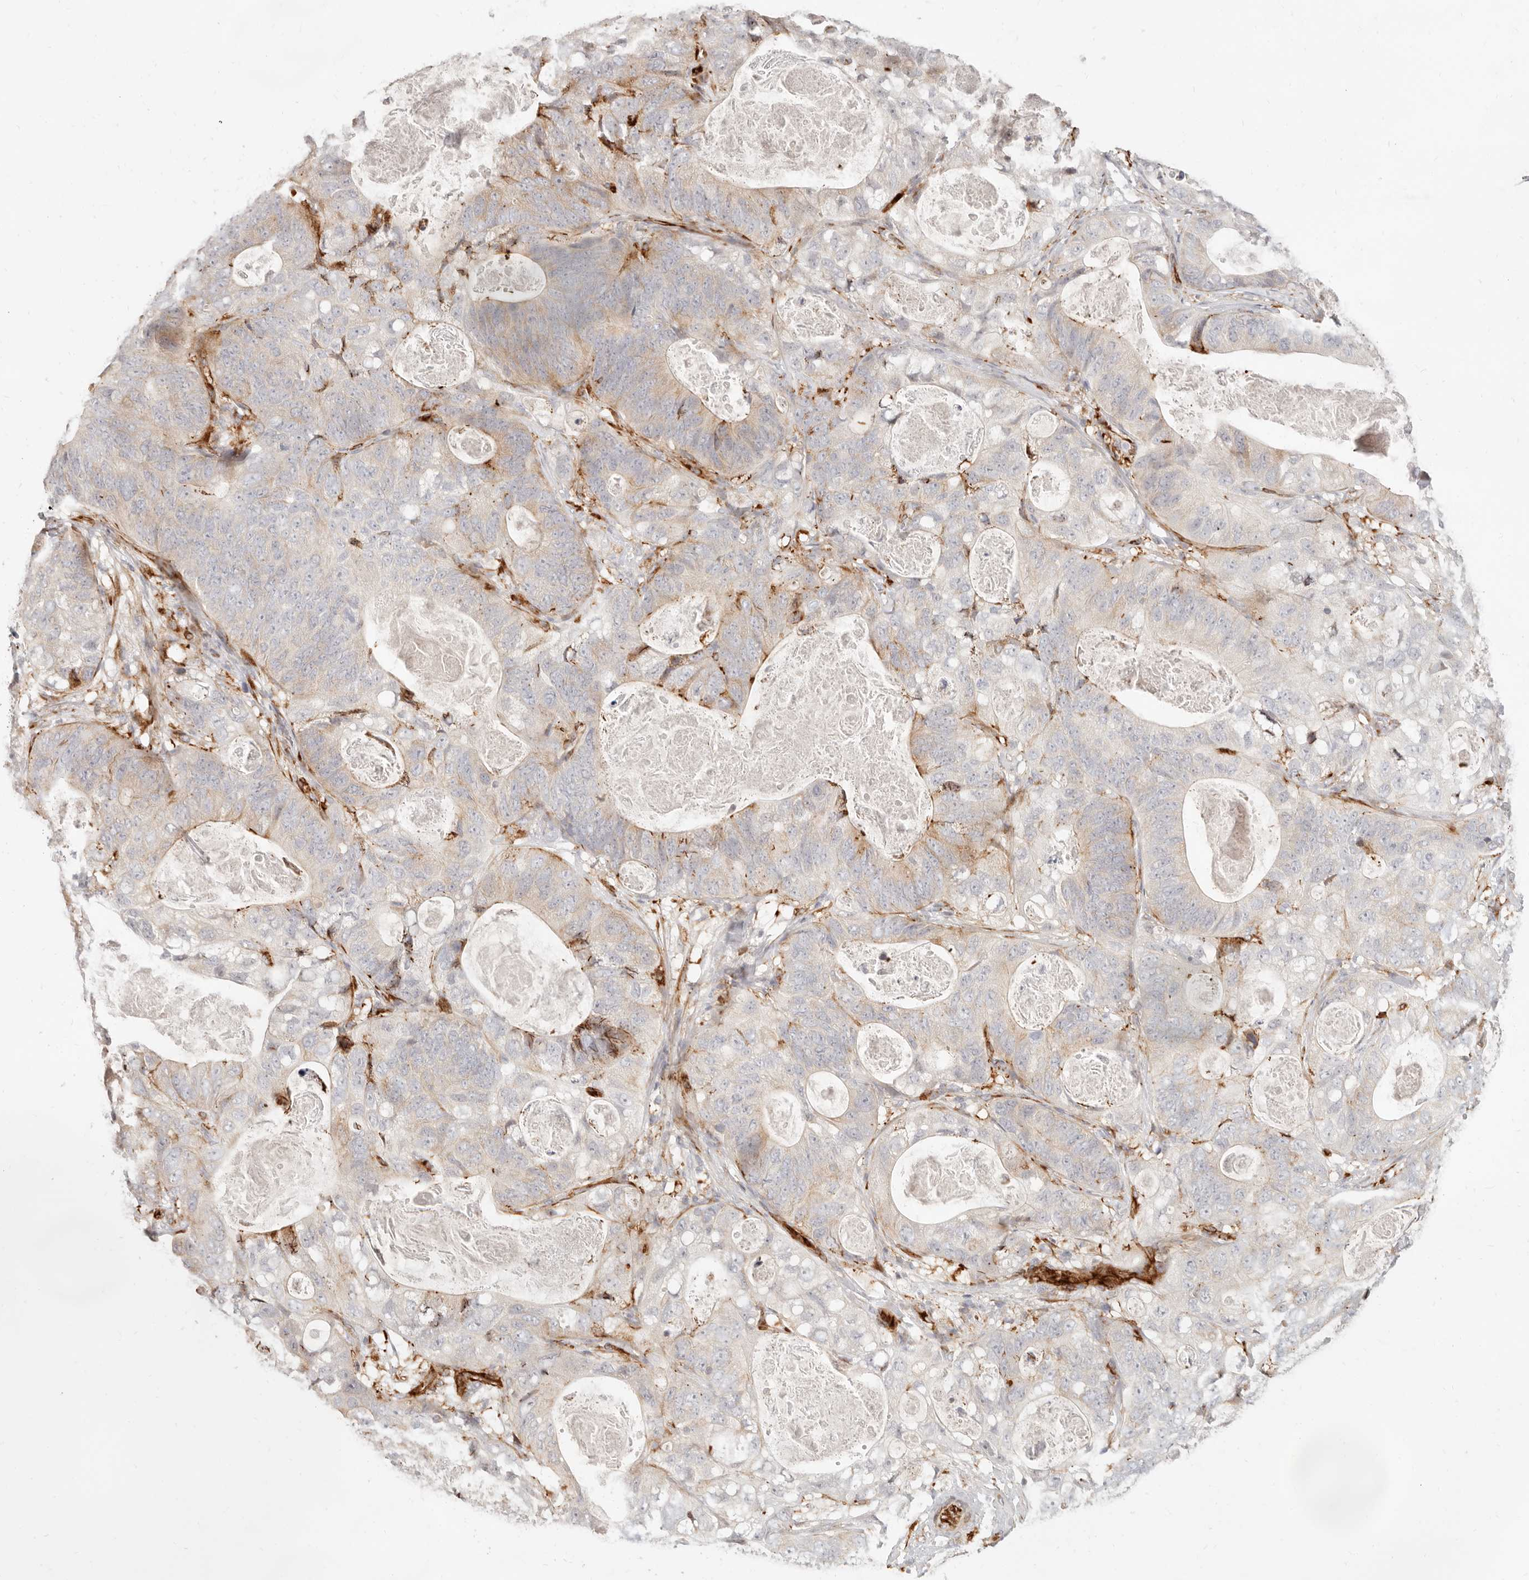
{"staining": {"intensity": "moderate", "quantity": "<25%", "location": "cytoplasmic/membranous"}, "tissue": "stomach cancer", "cell_type": "Tumor cells", "image_type": "cancer", "snomed": [{"axis": "morphology", "description": "Normal tissue, NOS"}, {"axis": "morphology", "description": "Adenocarcinoma, NOS"}, {"axis": "topography", "description": "Stomach"}], "caption": "DAB immunohistochemical staining of human stomach cancer shows moderate cytoplasmic/membranous protein staining in approximately <25% of tumor cells.", "gene": "SASS6", "patient": {"sex": "female", "age": 89}}